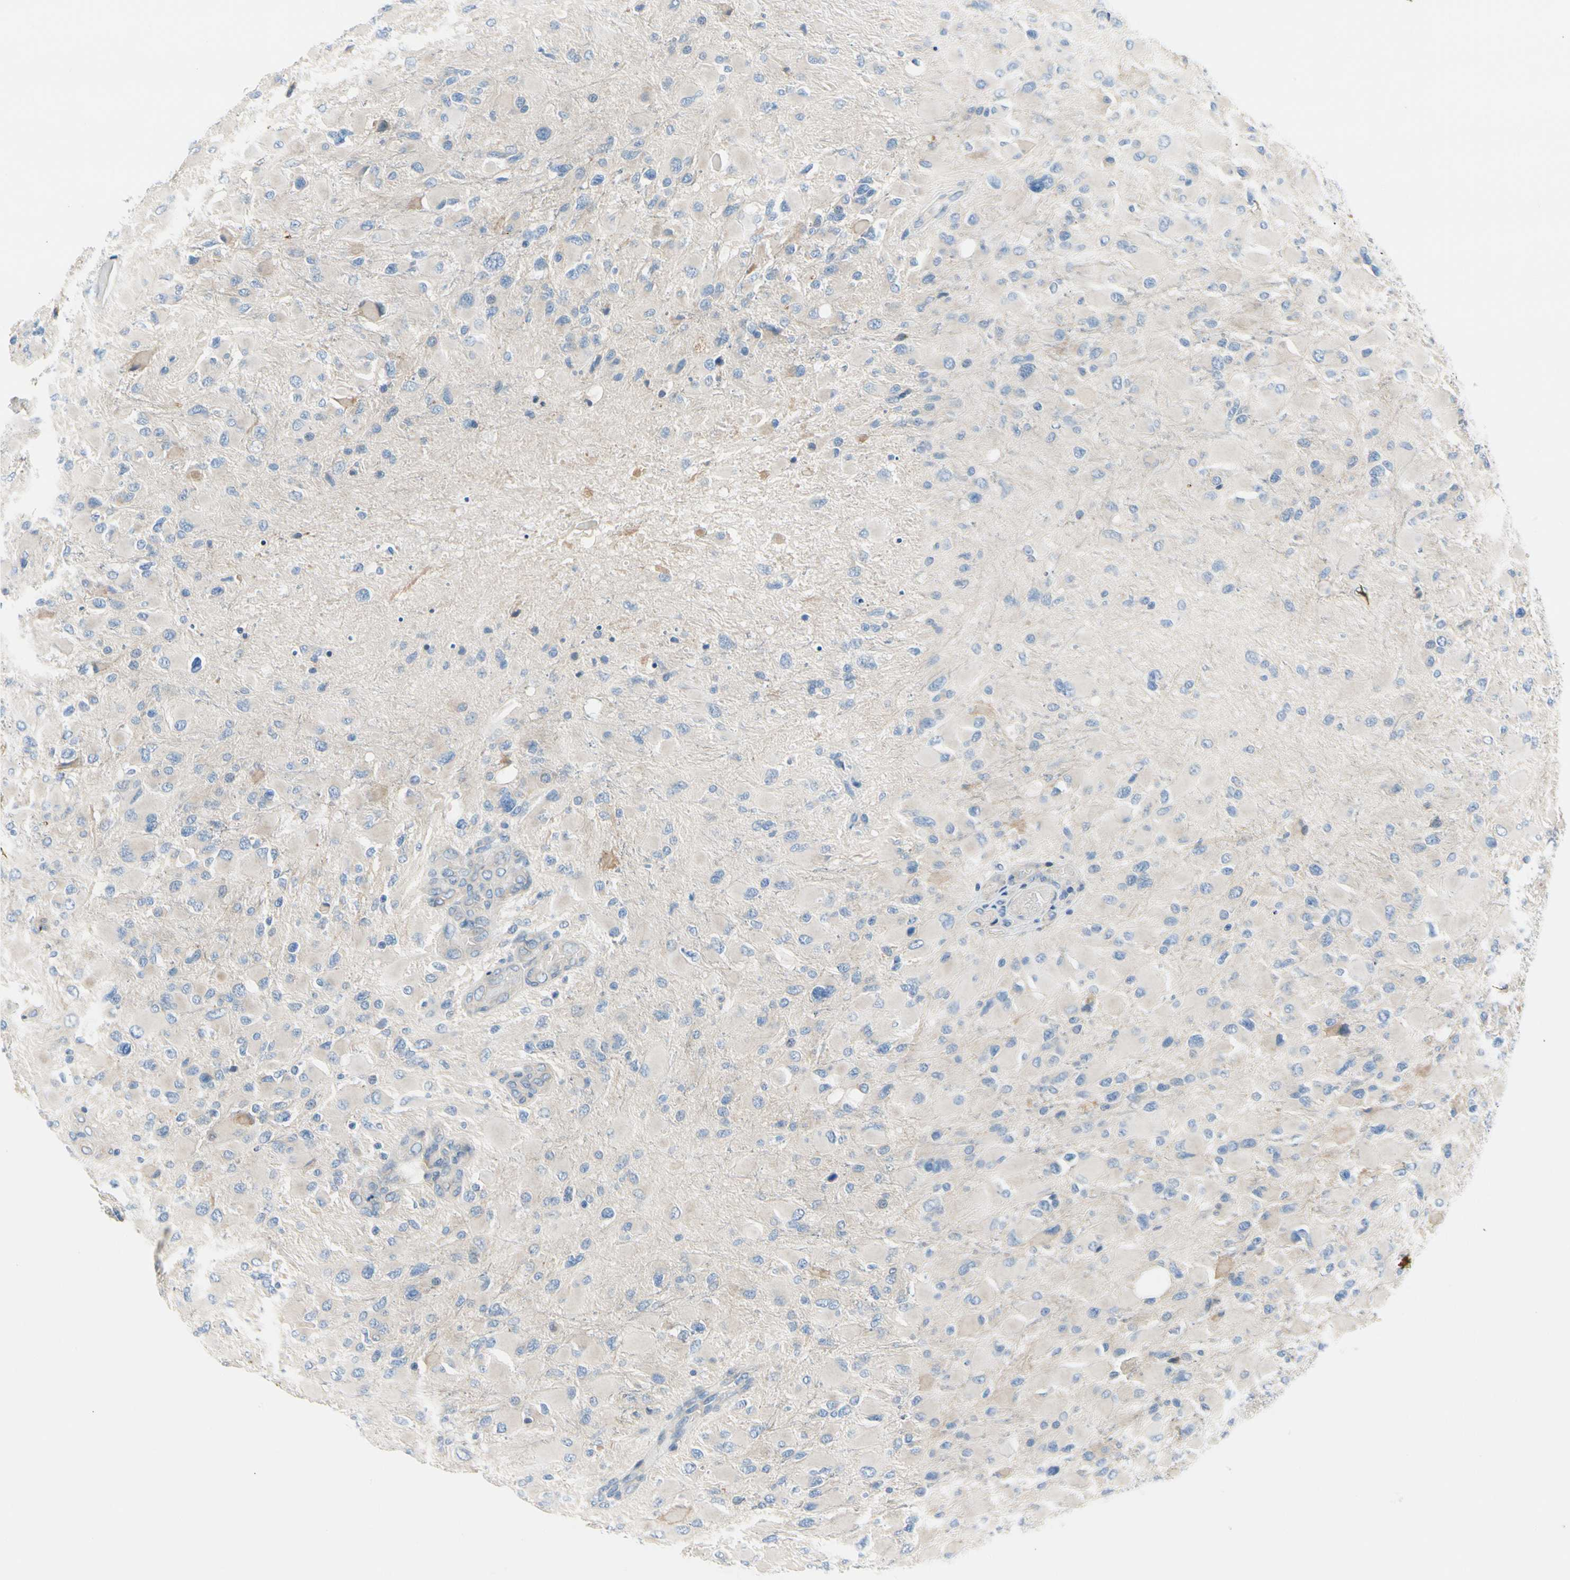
{"staining": {"intensity": "negative", "quantity": "none", "location": "none"}, "tissue": "glioma", "cell_type": "Tumor cells", "image_type": "cancer", "snomed": [{"axis": "morphology", "description": "Glioma, malignant, High grade"}, {"axis": "topography", "description": "Cerebral cortex"}], "caption": "Immunohistochemistry of human glioma exhibits no positivity in tumor cells.", "gene": "STXBP1", "patient": {"sex": "female", "age": 36}}